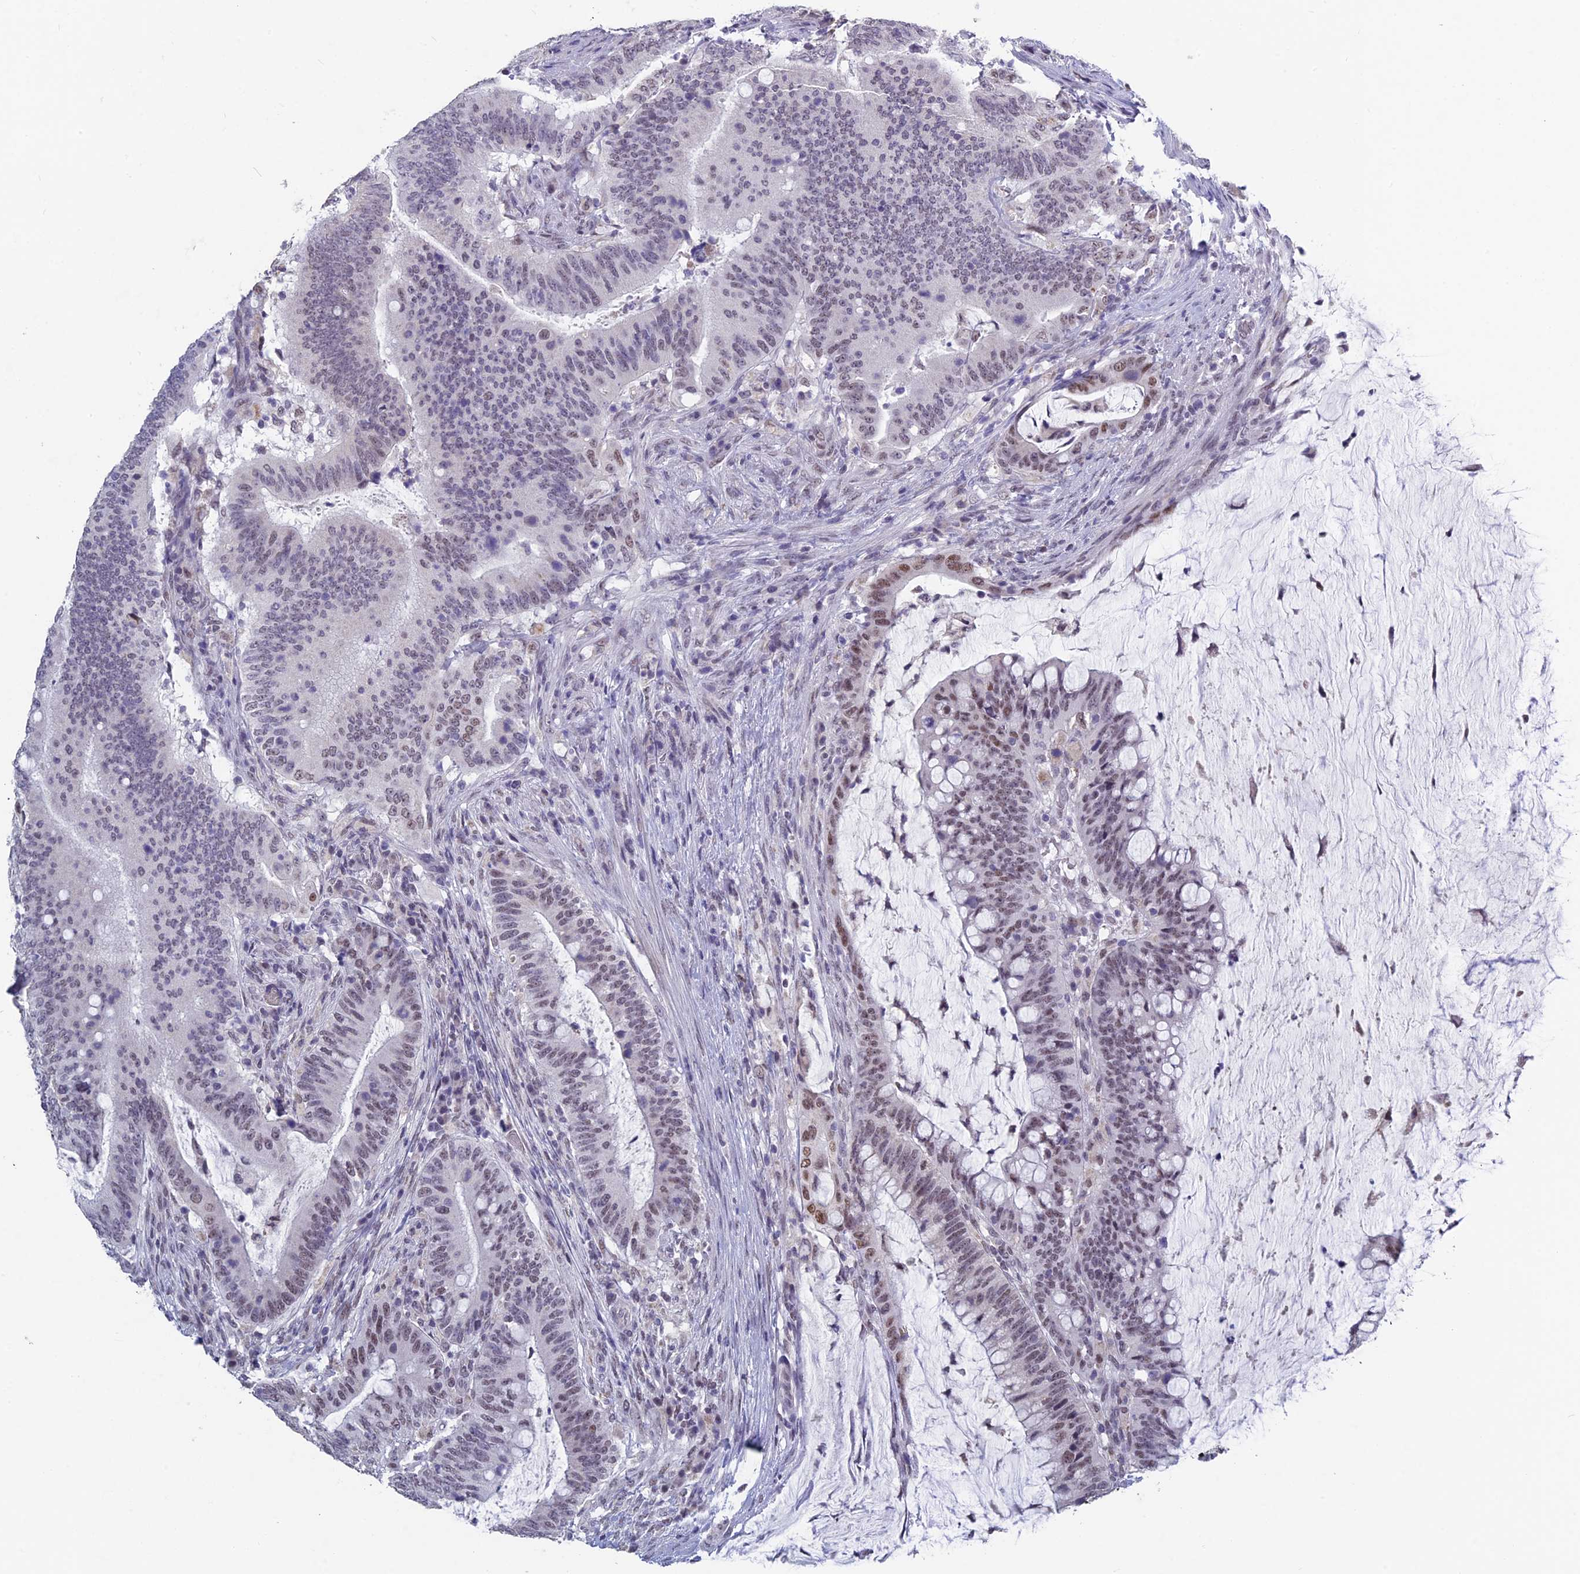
{"staining": {"intensity": "moderate", "quantity": "<25%", "location": "nuclear"}, "tissue": "colorectal cancer", "cell_type": "Tumor cells", "image_type": "cancer", "snomed": [{"axis": "morphology", "description": "Adenocarcinoma, NOS"}, {"axis": "topography", "description": "Colon"}], "caption": "A brown stain shows moderate nuclear staining of a protein in adenocarcinoma (colorectal) tumor cells.", "gene": "MT-CO3", "patient": {"sex": "female", "age": 66}}